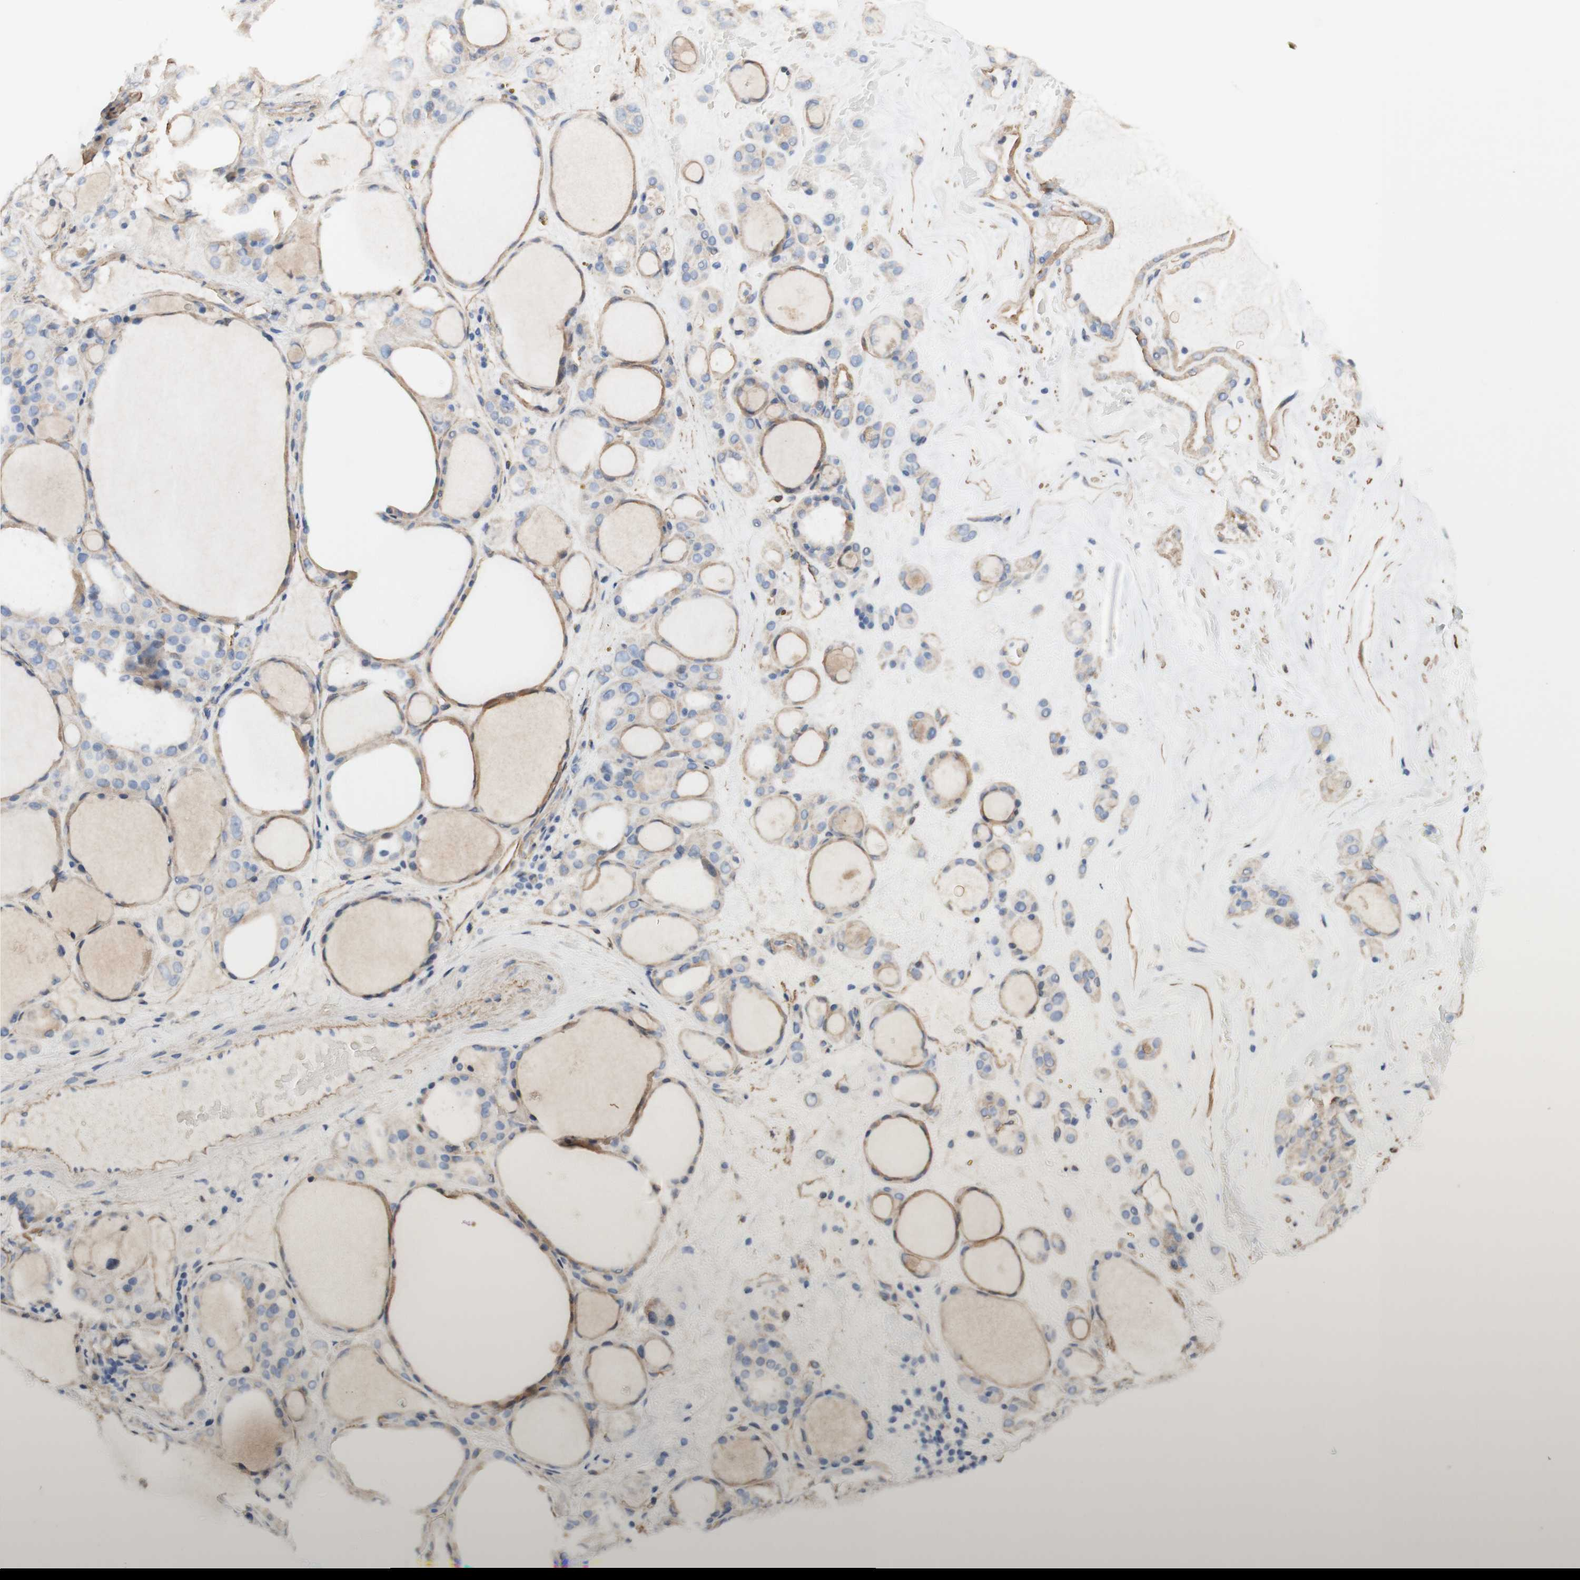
{"staining": {"intensity": "moderate", "quantity": ">75%", "location": "cytoplasmic/membranous"}, "tissue": "thyroid gland", "cell_type": "Glandular cells", "image_type": "normal", "snomed": [{"axis": "morphology", "description": "Normal tissue, NOS"}, {"axis": "morphology", "description": "Carcinoma, NOS"}, {"axis": "topography", "description": "Thyroid gland"}], "caption": "Protein positivity by IHC exhibits moderate cytoplasmic/membranous expression in about >75% of glandular cells in unremarkable thyroid gland. (DAB (3,3'-diaminobenzidine) IHC, brown staining for protein, blue staining for nuclei).", "gene": "CNN3", "patient": {"sex": "female", "age": 86}}